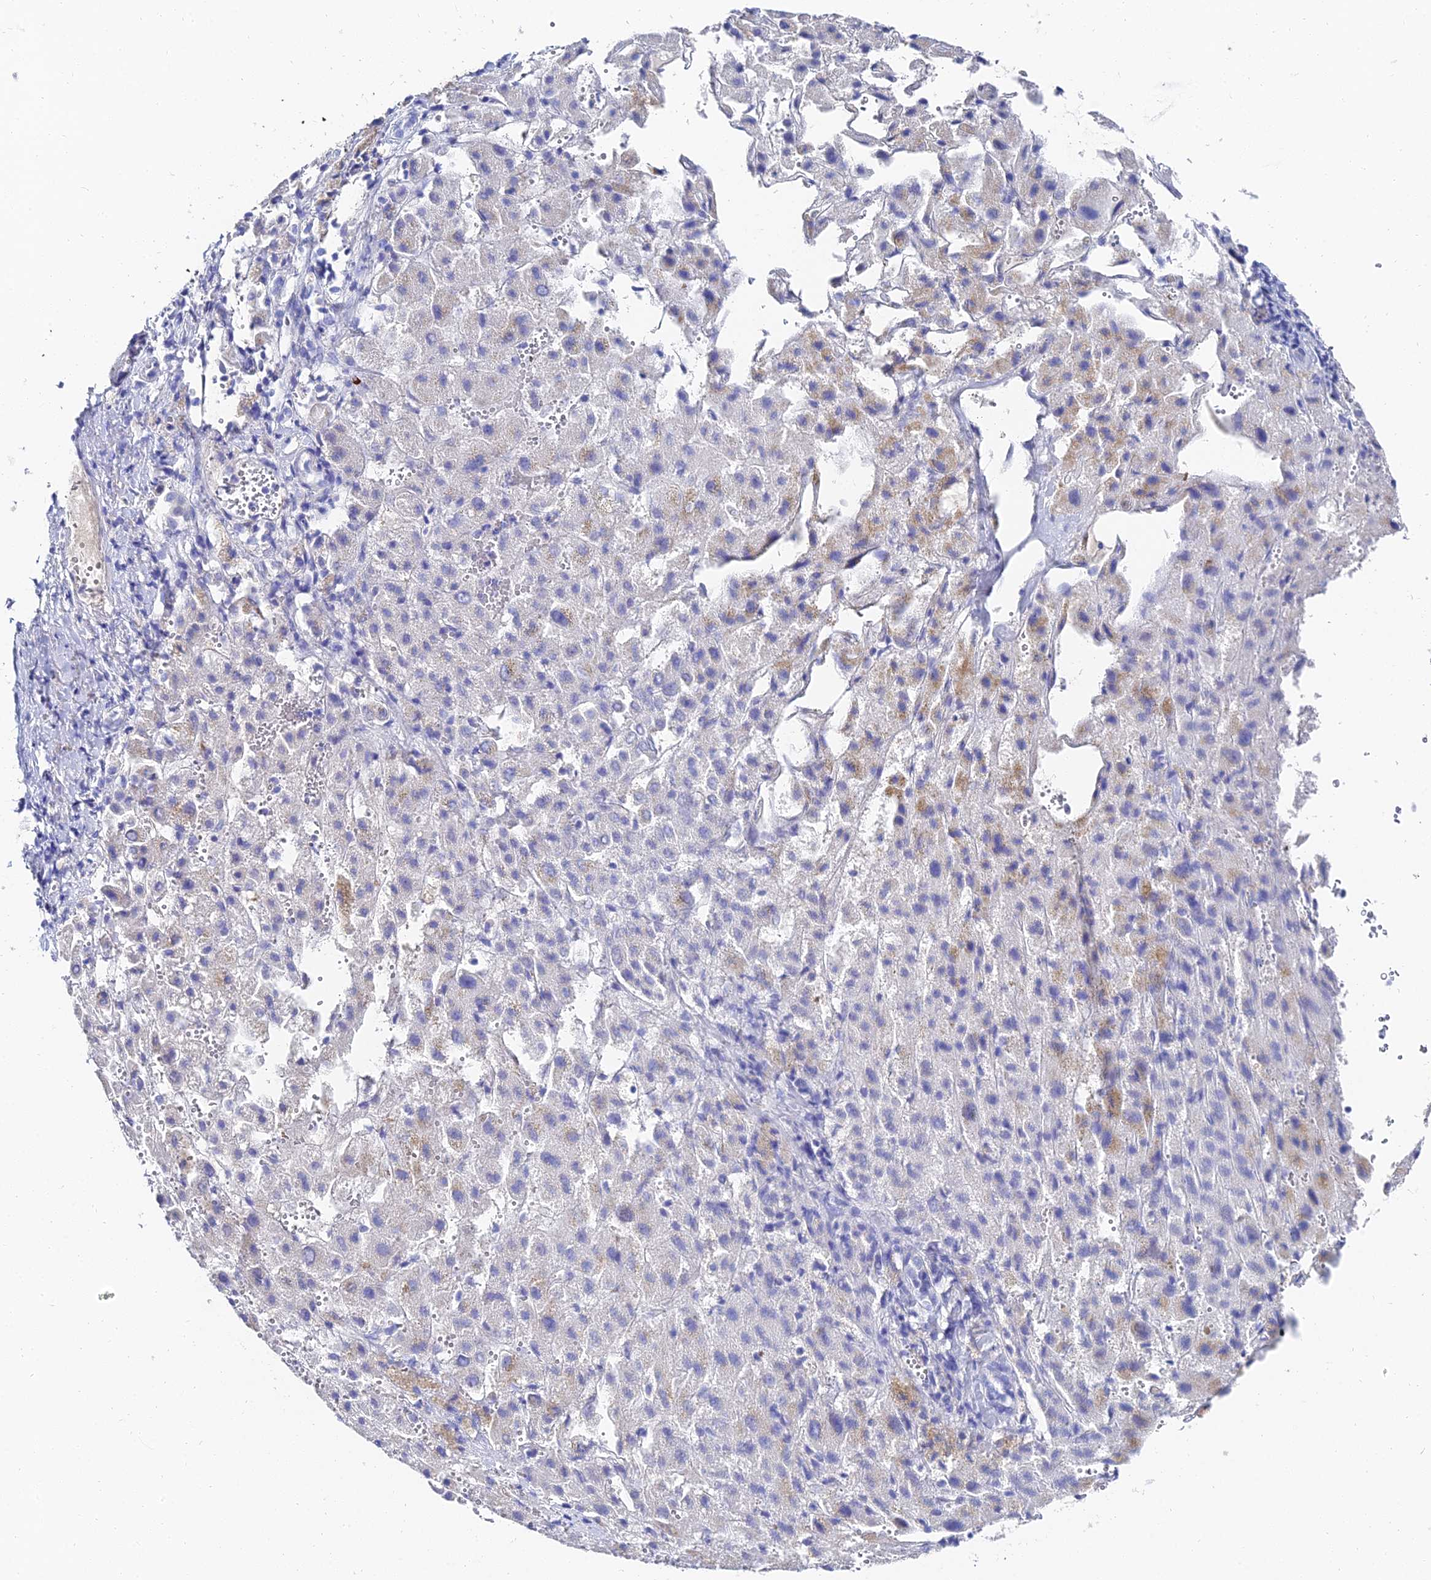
{"staining": {"intensity": "negative", "quantity": "none", "location": "none"}, "tissue": "liver cancer", "cell_type": "Tumor cells", "image_type": "cancer", "snomed": [{"axis": "morphology", "description": "Carcinoma, Hepatocellular, NOS"}, {"axis": "topography", "description": "Liver"}], "caption": "Immunohistochemistry photomicrograph of liver cancer stained for a protein (brown), which displays no staining in tumor cells.", "gene": "KRT17", "patient": {"sex": "female", "age": 58}}